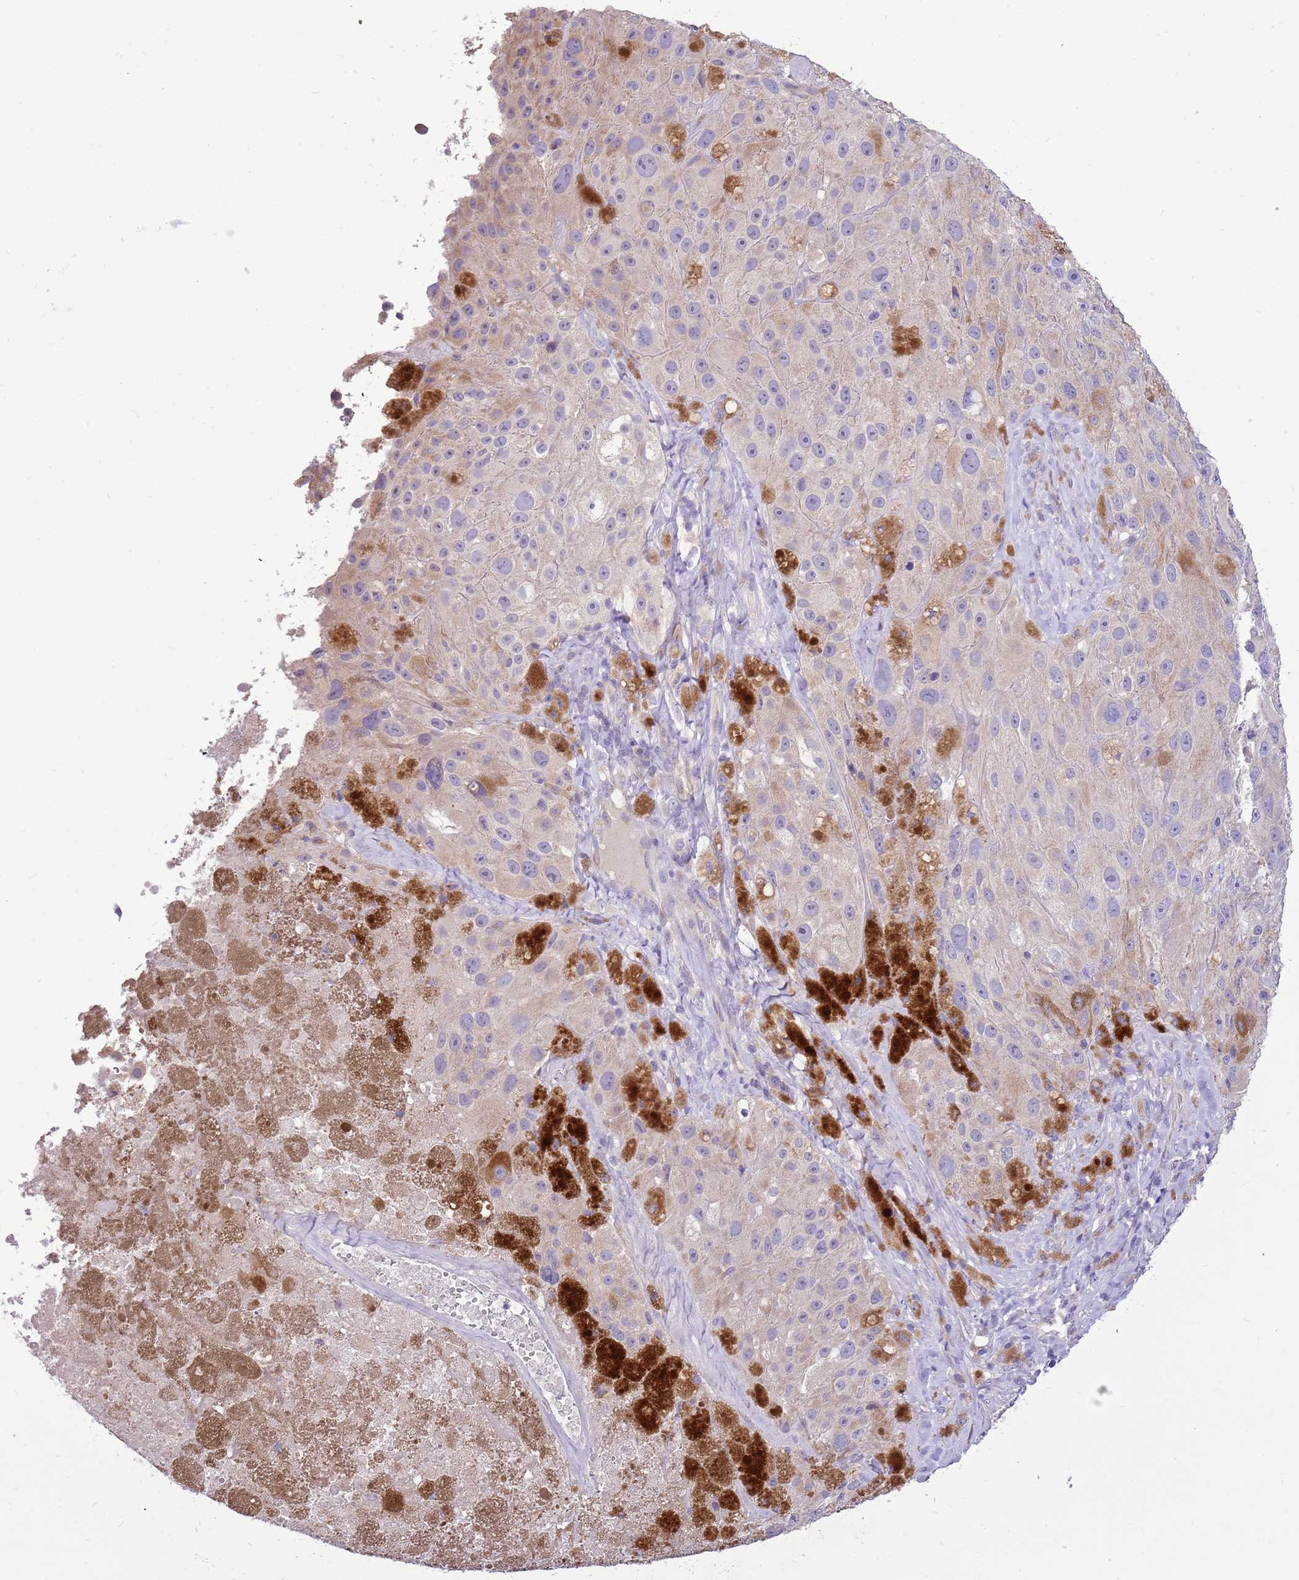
{"staining": {"intensity": "weak", "quantity": "<25%", "location": "cytoplasmic/membranous"}, "tissue": "melanoma", "cell_type": "Tumor cells", "image_type": "cancer", "snomed": [{"axis": "morphology", "description": "Malignant melanoma, Metastatic site"}, {"axis": "topography", "description": "Lymph node"}], "caption": "There is no significant positivity in tumor cells of melanoma.", "gene": "GLCE", "patient": {"sex": "male", "age": 62}}